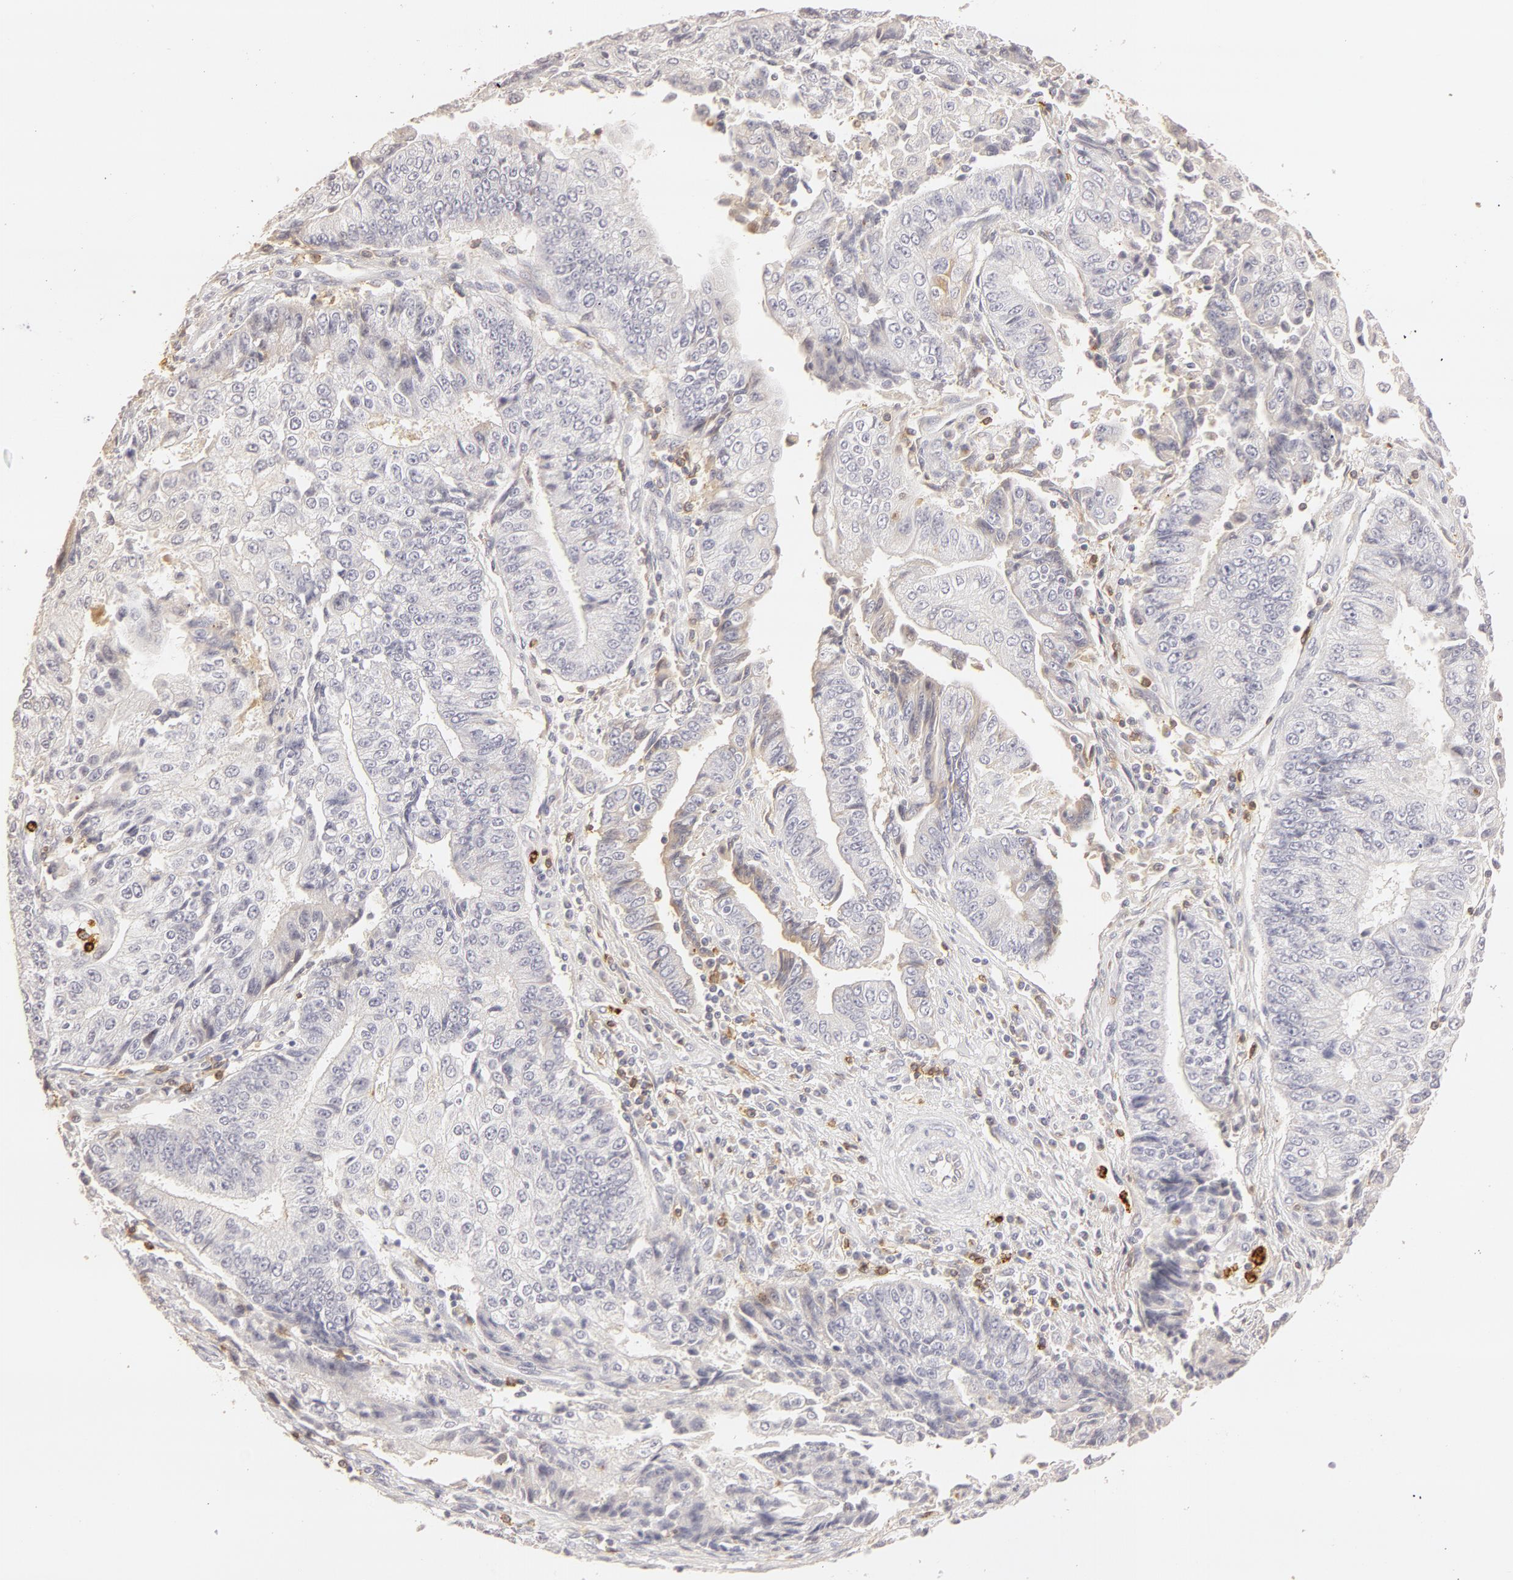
{"staining": {"intensity": "negative", "quantity": "none", "location": "none"}, "tissue": "endometrial cancer", "cell_type": "Tumor cells", "image_type": "cancer", "snomed": [{"axis": "morphology", "description": "Adenocarcinoma, NOS"}, {"axis": "topography", "description": "Endometrium"}], "caption": "Tumor cells are negative for protein expression in human endometrial adenocarcinoma.", "gene": "C1R", "patient": {"sex": "female", "age": 75}}